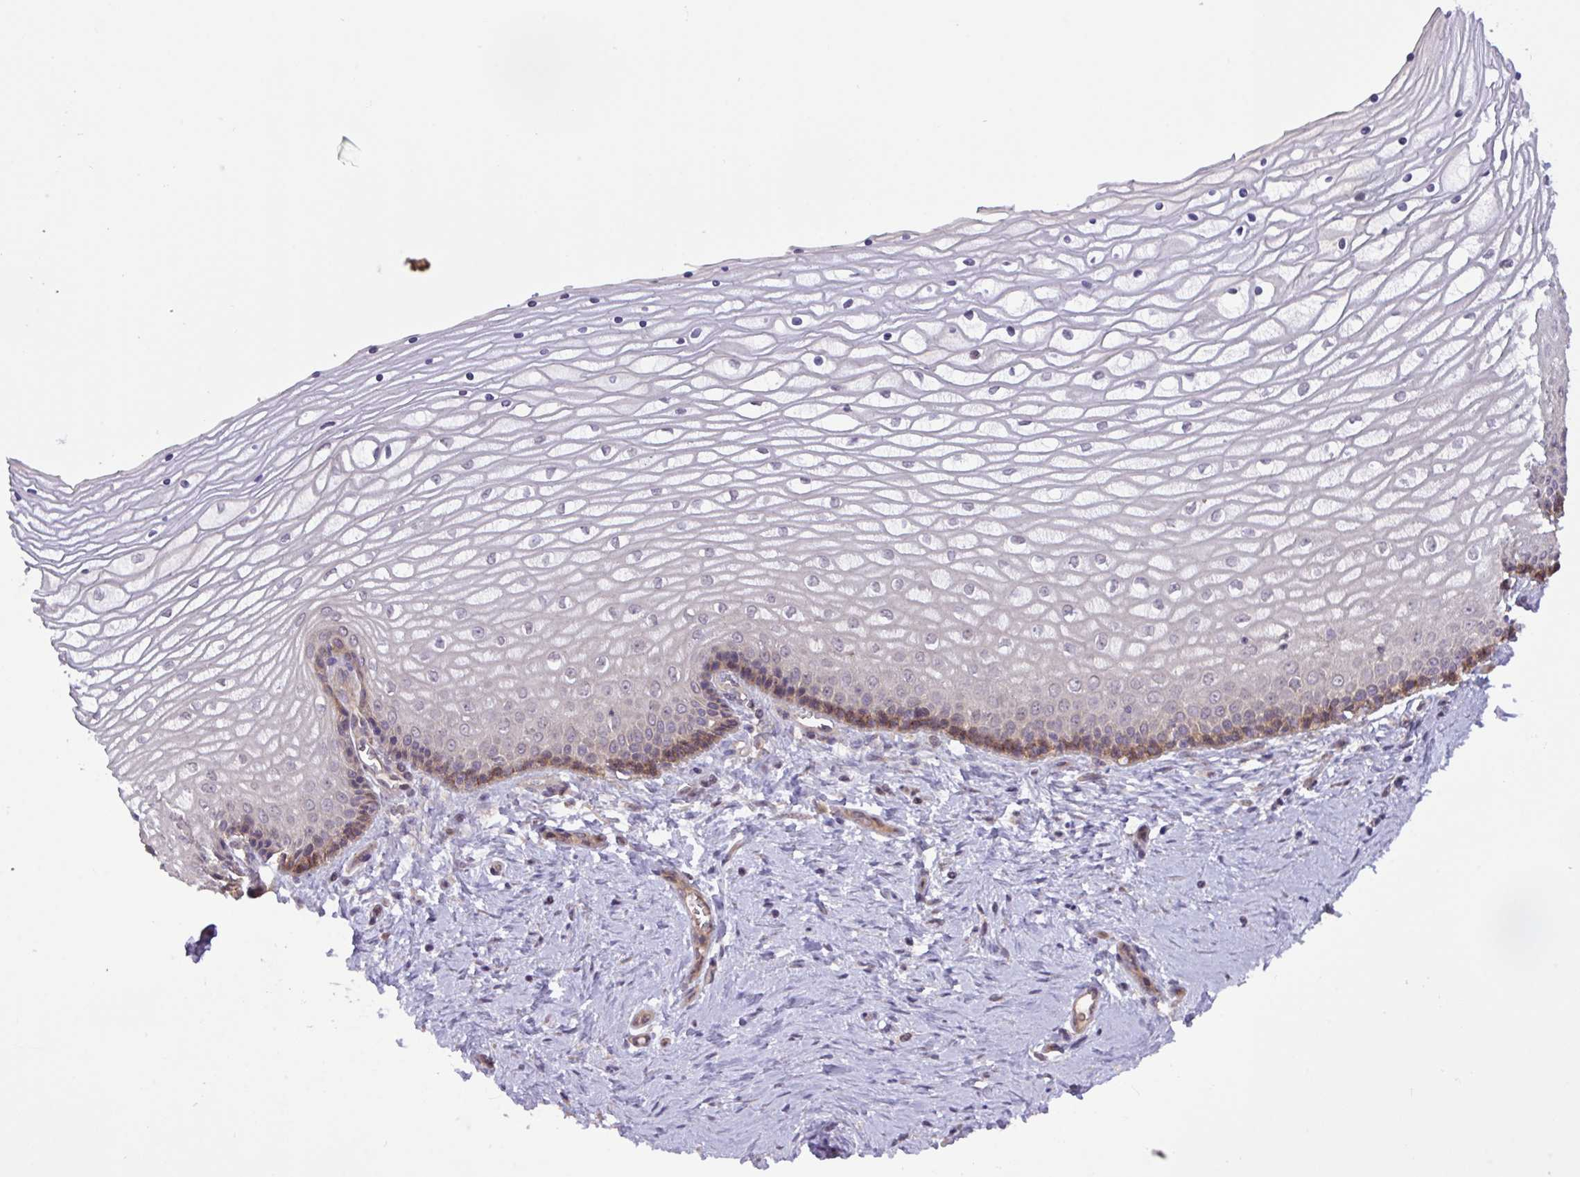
{"staining": {"intensity": "moderate", "quantity": "25%-75%", "location": "cytoplasmic/membranous,nuclear"}, "tissue": "vagina", "cell_type": "Squamous epithelial cells", "image_type": "normal", "snomed": [{"axis": "morphology", "description": "Normal tissue, NOS"}, {"axis": "topography", "description": "Vagina"}], "caption": "An image of vagina stained for a protein demonstrates moderate cytoplasmic/membranous,nuclear brown staining in squamous epithelial cells. (brown staining indicates protein expression, while blue staining denotes nuclei).", "gene": "INTS10", "patient": {"sex": "female", "age": 45}}